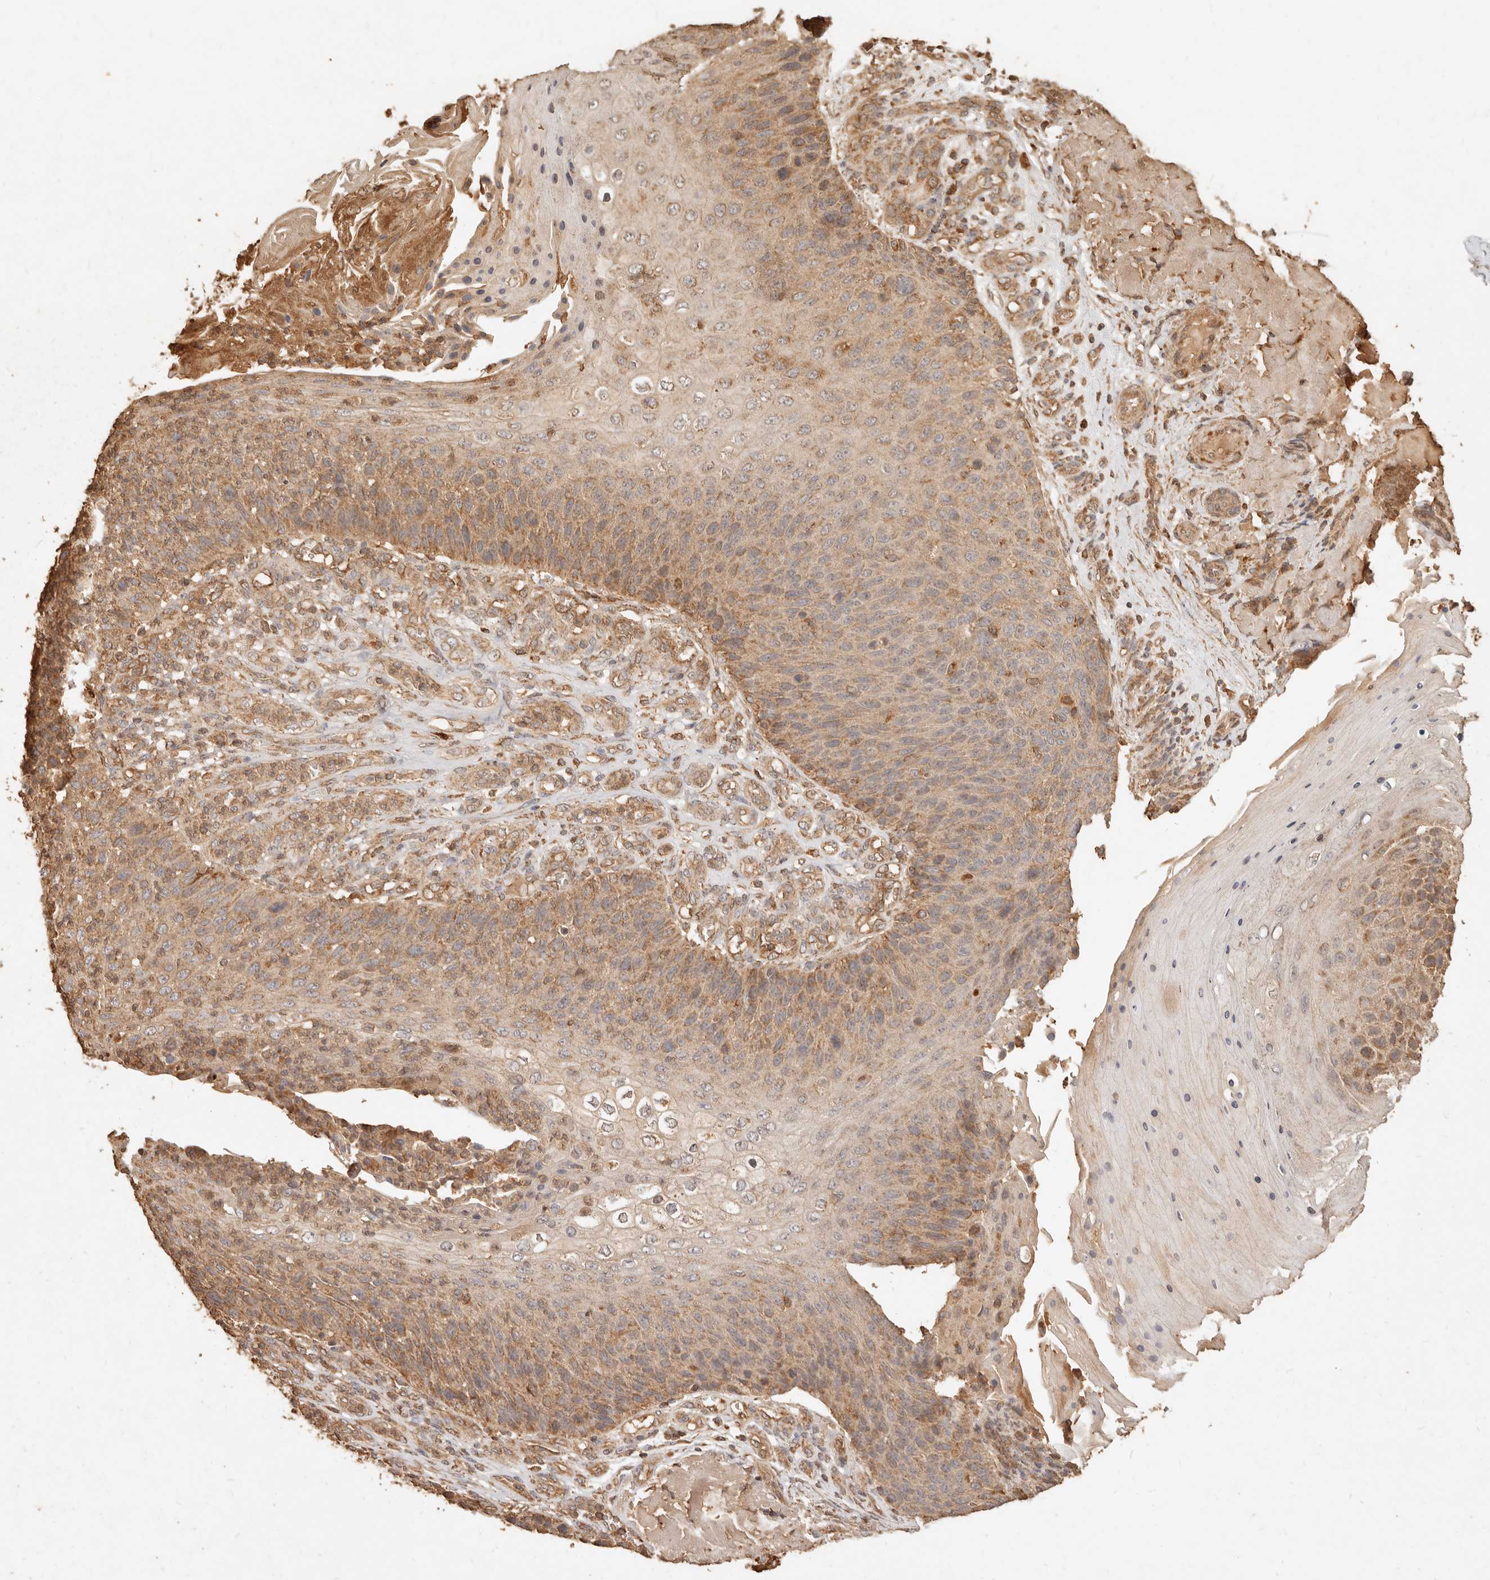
{"staining": {"intensity": "moderate", "quantity": ">75%", "location": "cytoplasmic/membranous"}, "tissue": "skin cancer", "cell_type": "Tumor cells", "image_type": "cancer", "snomed": [{"axis": "morphology", "description": "Squamous cell carcinoma, NOS"}, {"axis": "topography", "description": "Skin"}], "caption": "The histopathology image demonstrates a brown stain indicating the presence of a protein in the cytoplasmic/membranous of tumor cells in skin cancer.", "gene": "FAM180B", "patient": {"sex": "female", "age": 88}}